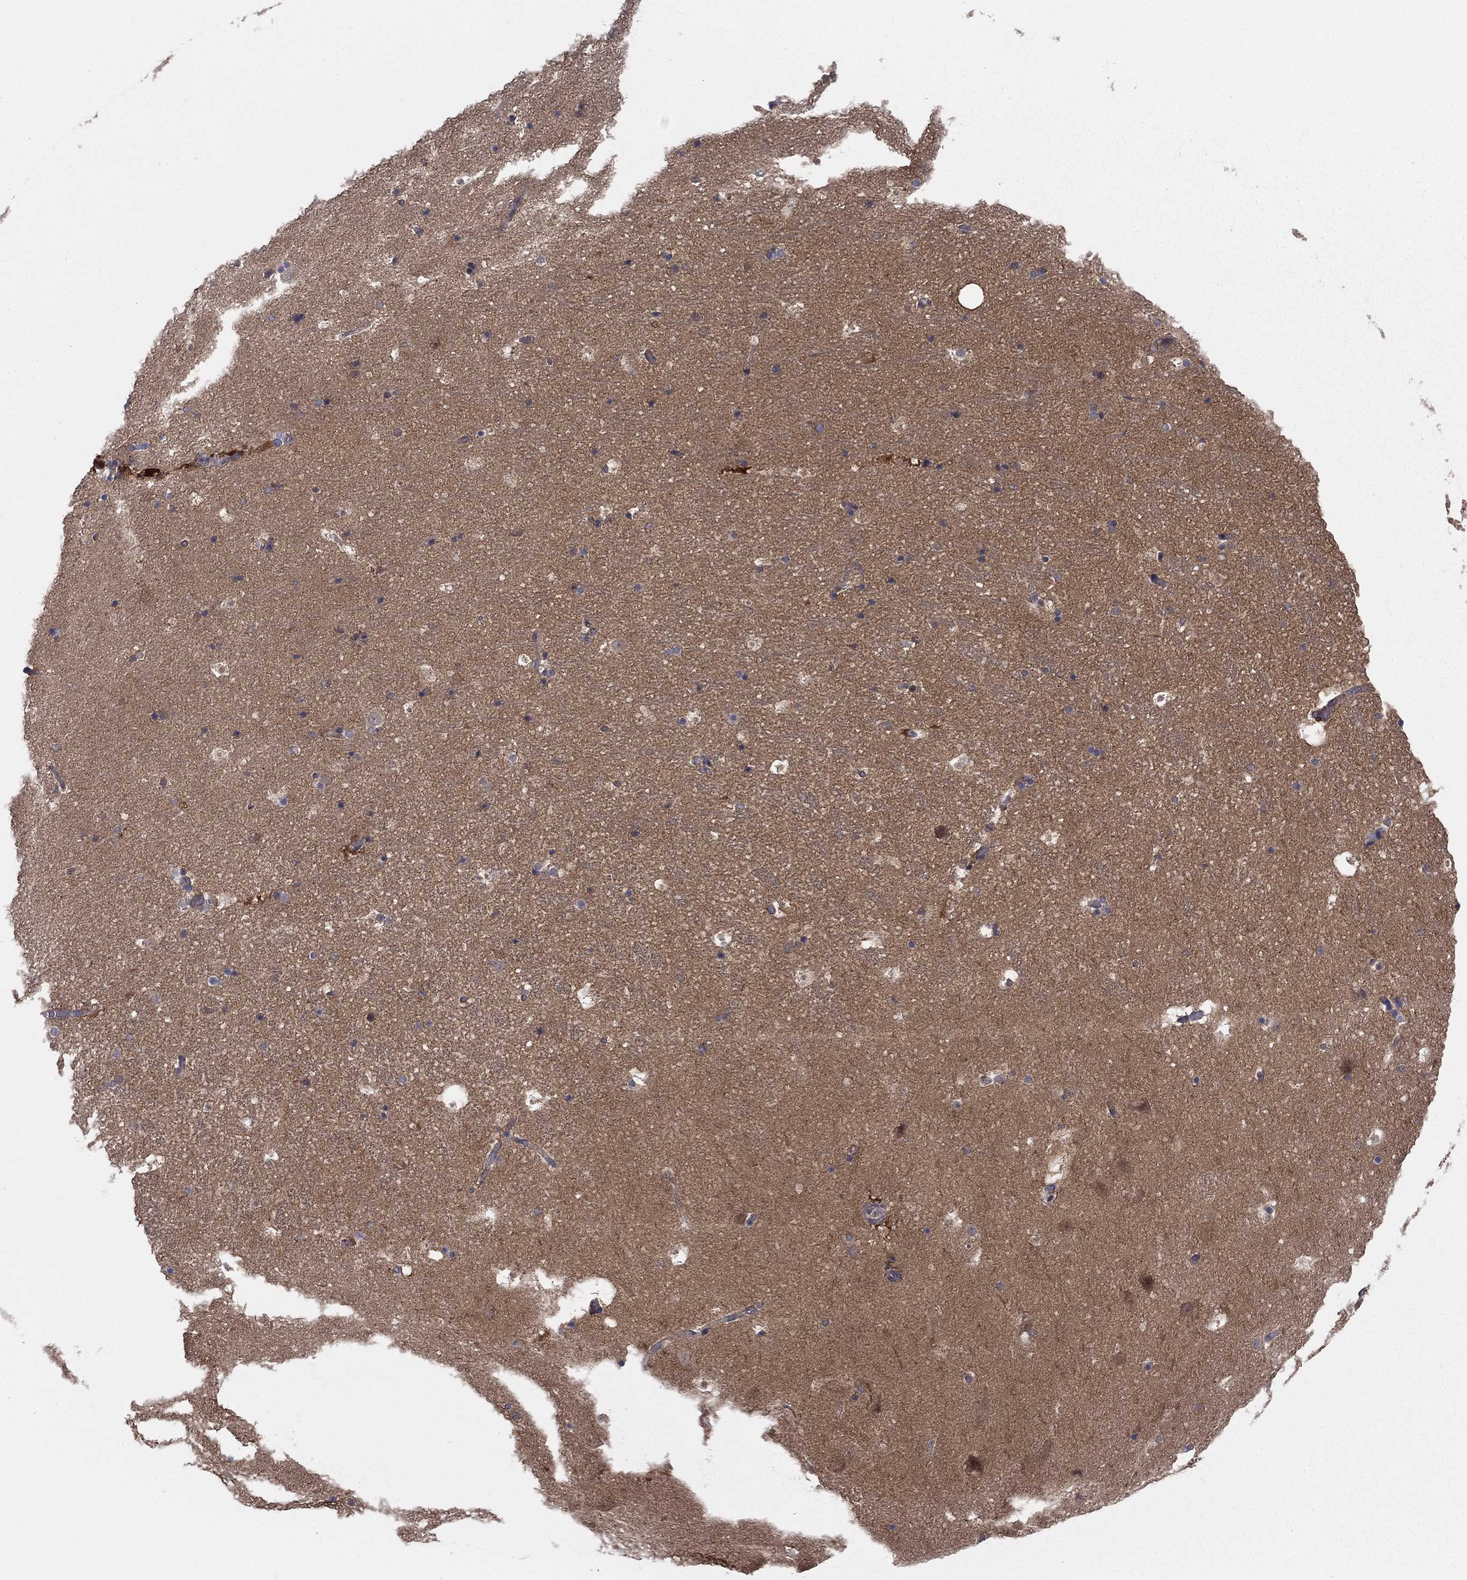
{"staining": {"intensity": "negative", "quantity": "none", "location": "none"}, "tissue": "hippocampus", "cell_type": "Glial cells", "image_type": "normal", "snomed": [{"axis": "morphology", "description": "Normal tissue, NOS"}, {"axis": "topography", "description": "Hippocampus"}], "caption": "High power microscopy micrograph of an IHC photomicrograph of unremarkable hippocampus, revealing no significant staining in glial cells.", "gene": "RNF123", "patient": {"sex": "male", "age": 51}}